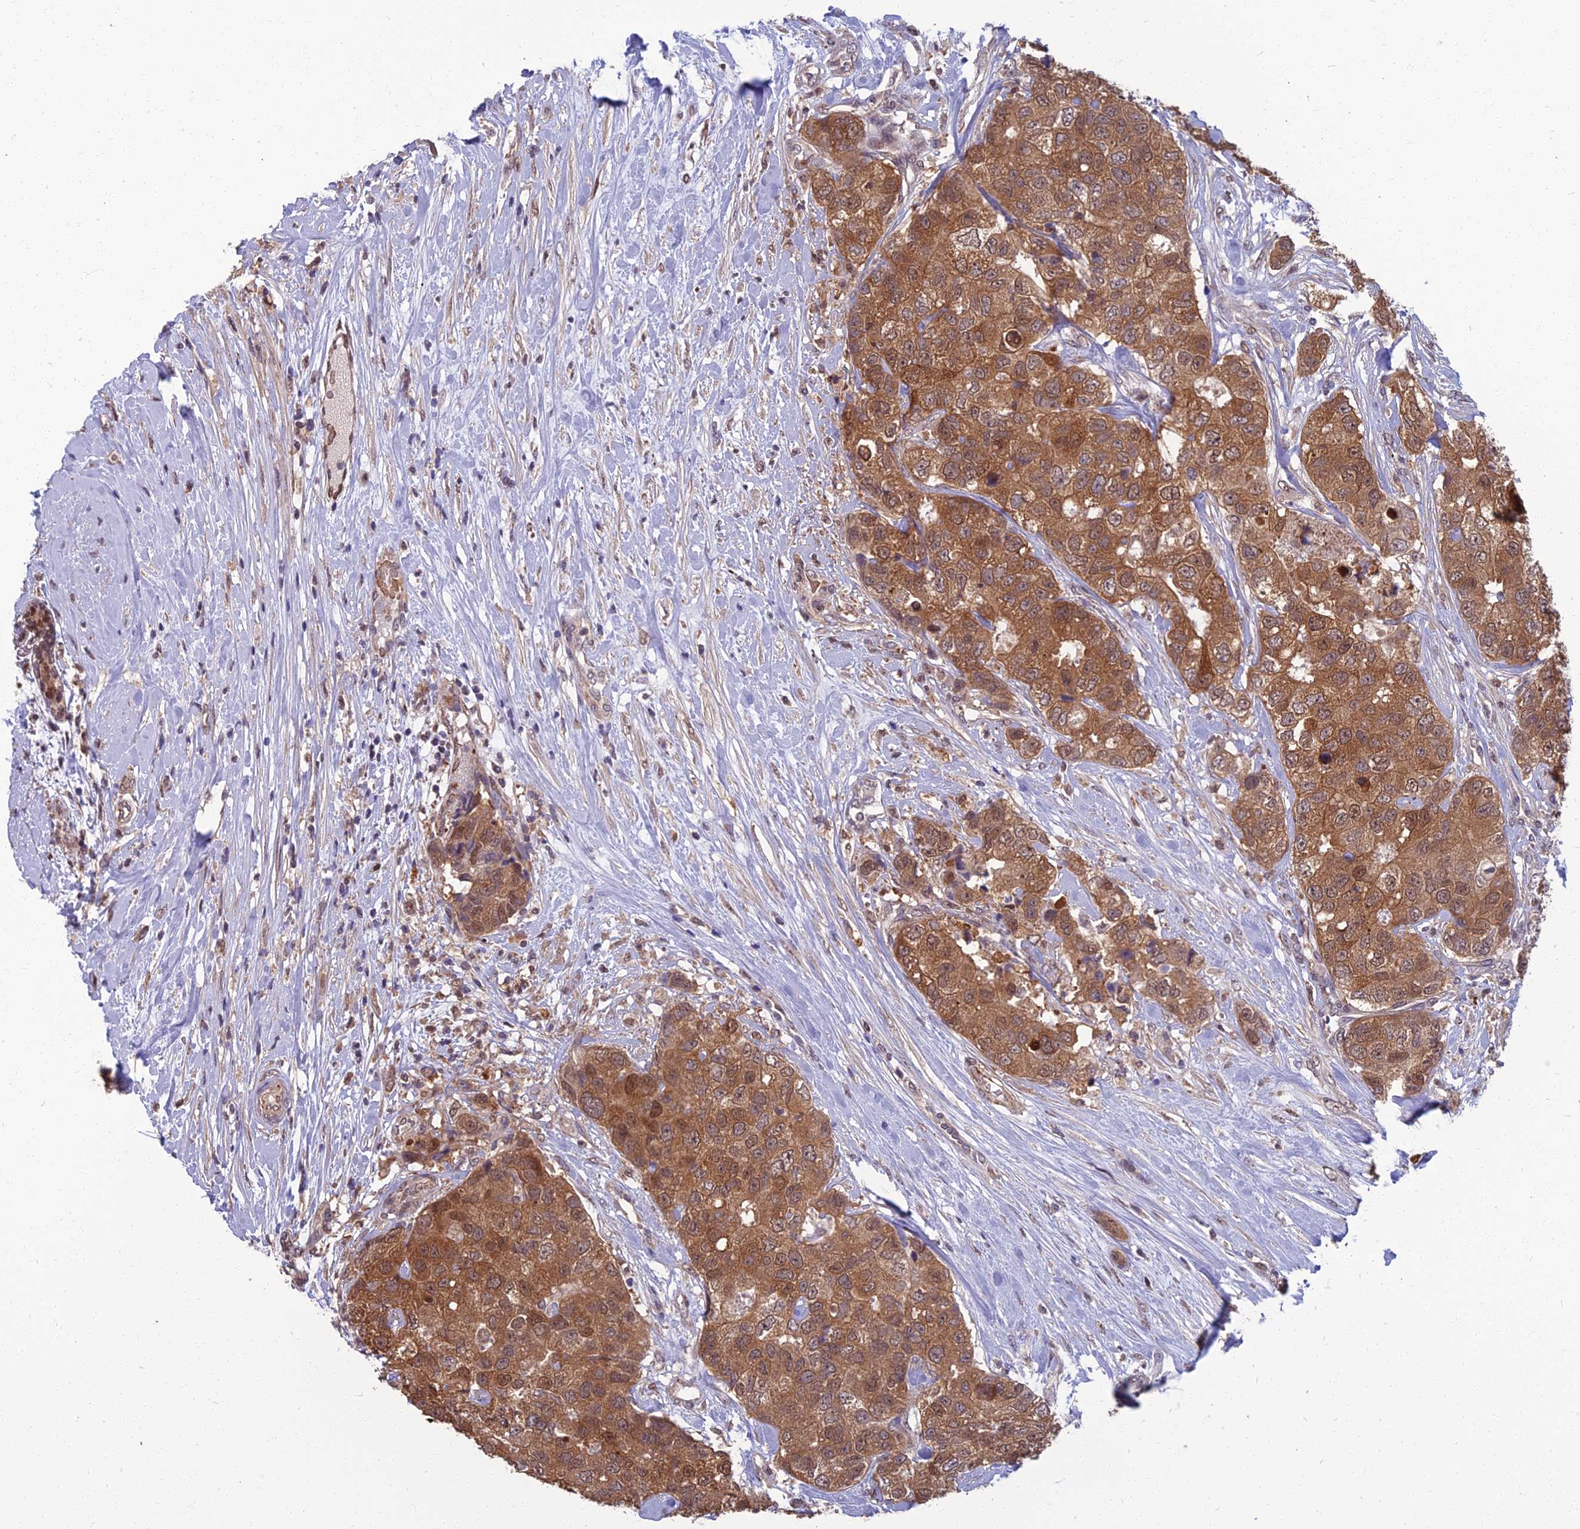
{"staining": {"intensity": "moderate", "quantity": ">75%", "location": "cytoplasmic/membranous,nuclear"}, "tissue": "breast cancer", "cell_type": "Tumor cells", "image_type": "cancer", "snomed": [{"axis": "morphology", "description": "Duct carcinoma"}, {"axis": "topography", "description": "Breast"}], "caption": "DAB (3,3'-diaminobenzidine) immunohistochemical staining of human breast intraductal carcinoma exhibits moderate cytoplasmic/membranous and nuclear protein expression in about >75% of tumor cells. (DAB IHC, brown staining for protein, blue staining for nuclei).", "gene": "NR4A3", "patient": {"sex": "female", "age": 62}}